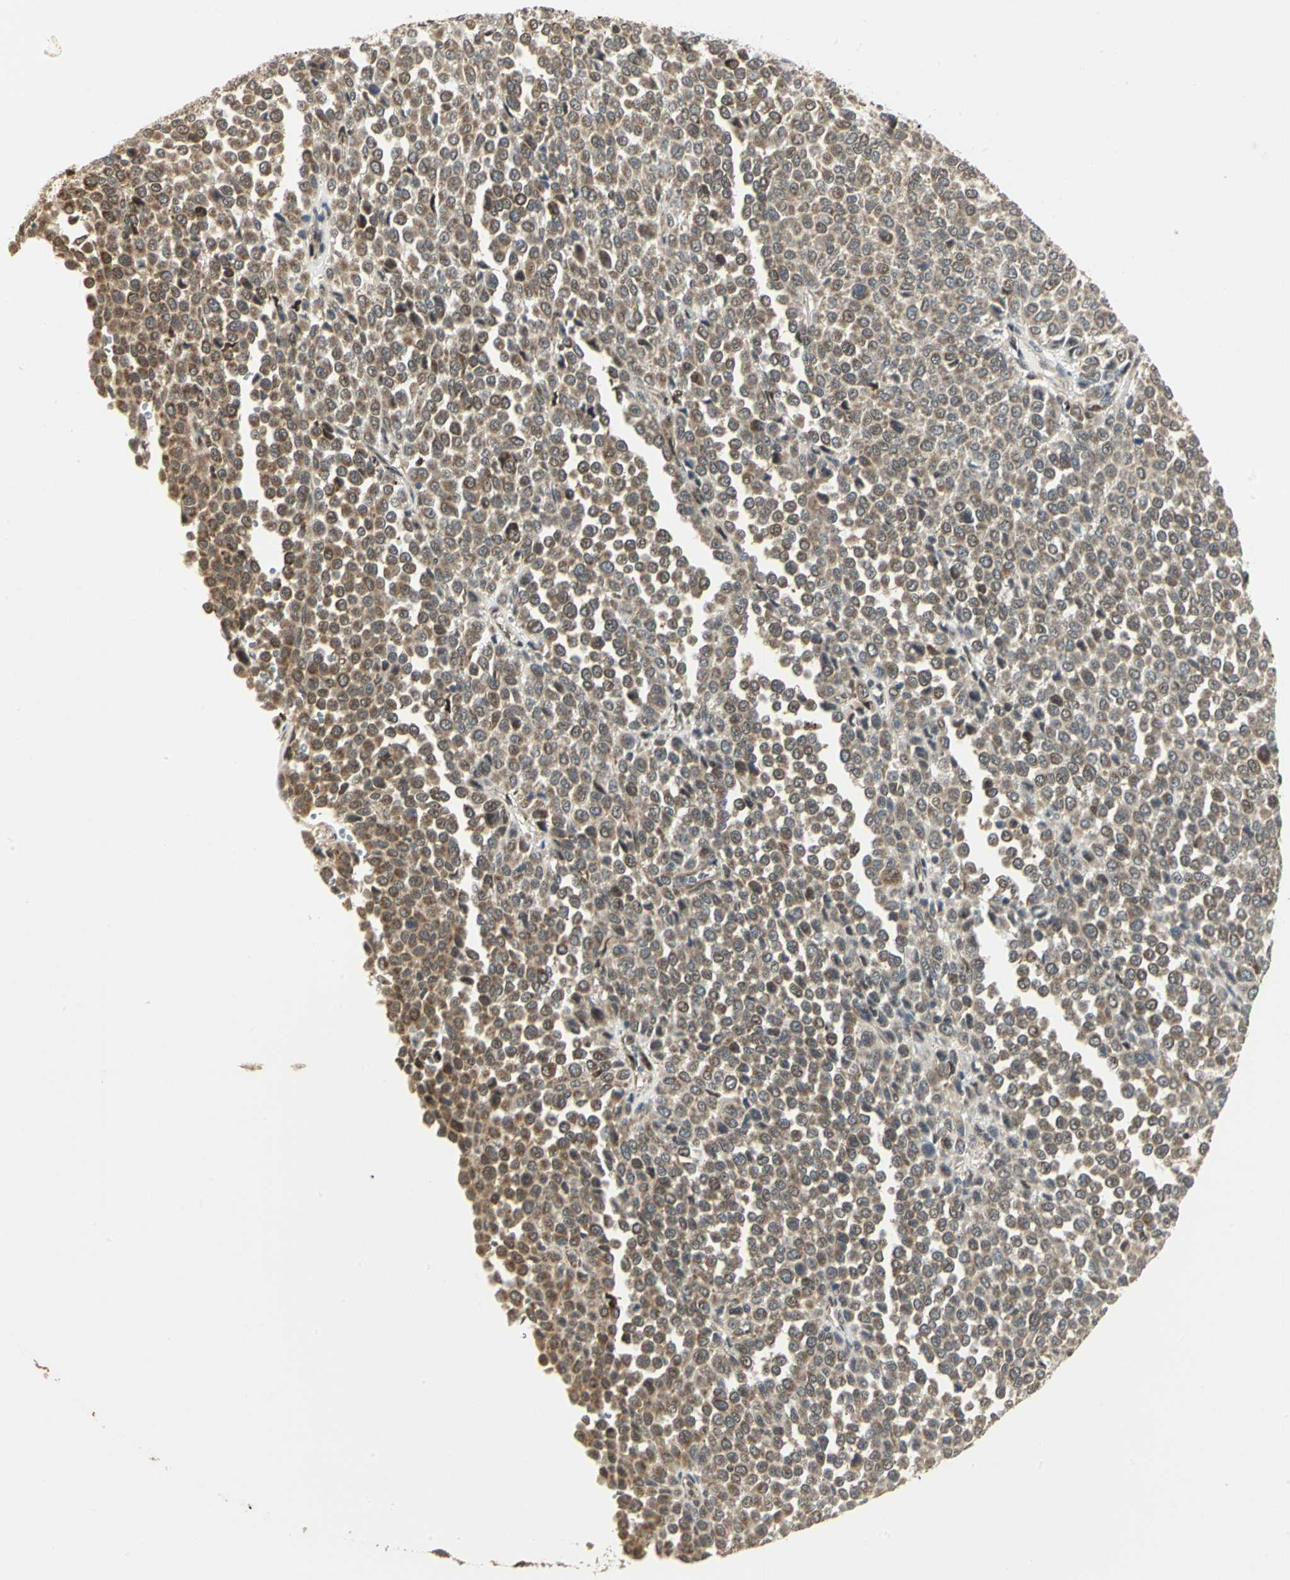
{"staining": {"intensity": "moderate", "quantity": ">75%", "location": "cytoplasmic/membranous"}, "tissue": "melanoma", "cell_type": "Tumor cells", "image_type": "cancer", "snomed": [{"axis": "morphology", "description": "Malignant melanoma, Metastatic site"}, {"axis": "topography", "description": "Pancreas"}], "caption": "Immunohistochemistry of human malignant melanoma (metastatic site) demonstrates medium levels of moderate cytoplasmic/membranous staining in approximately >75% of tumor cells. Immunohistochemistry stains the protein of interest in brown and the nuclei are stained blue.", "gene": "PSMC4", "patient": {"sex": "female", "age": 30}}